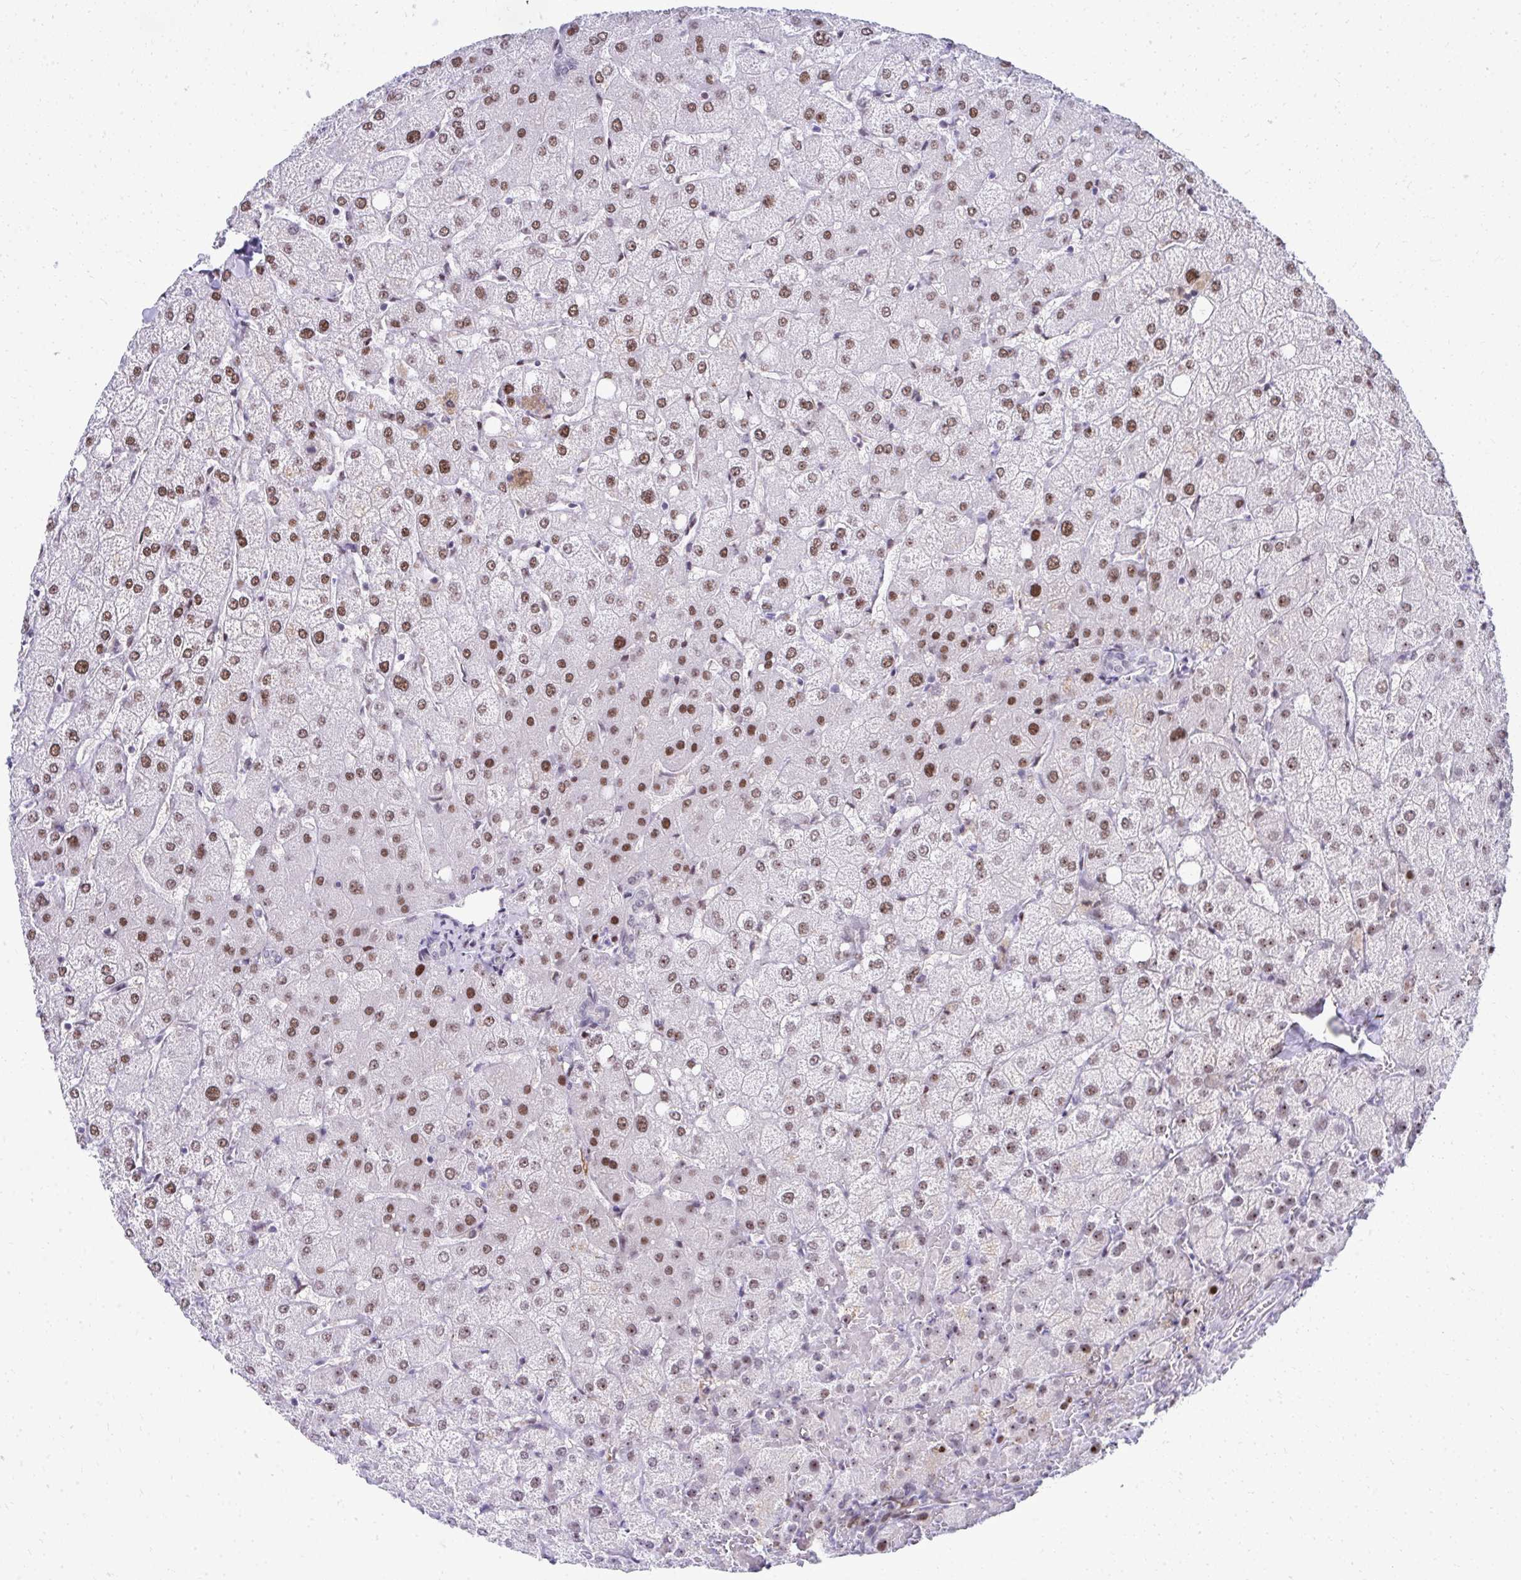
{"staining": {"intensity": "negative", "quantity": "none", "location": "none"}, "tissue": "liver", "cell_type": "Cholangiocytes", "image_type": "normal", "snomed": [{"axis": "morphology", "description": "Normal tissue, NOS"}, {"axis": "topography", "description": "Liver"}], "caption": "Immunohistochemistry micrograph of unremarkable liver: human liver stained with DAB (3,3'-diaminobenzidine) displays no significant protein staining in cholangiocytes. (IHC, brightfield microscopy, high magnification).", "gene": "GLDN", "patient": {"sex": "female", "age": 54}}